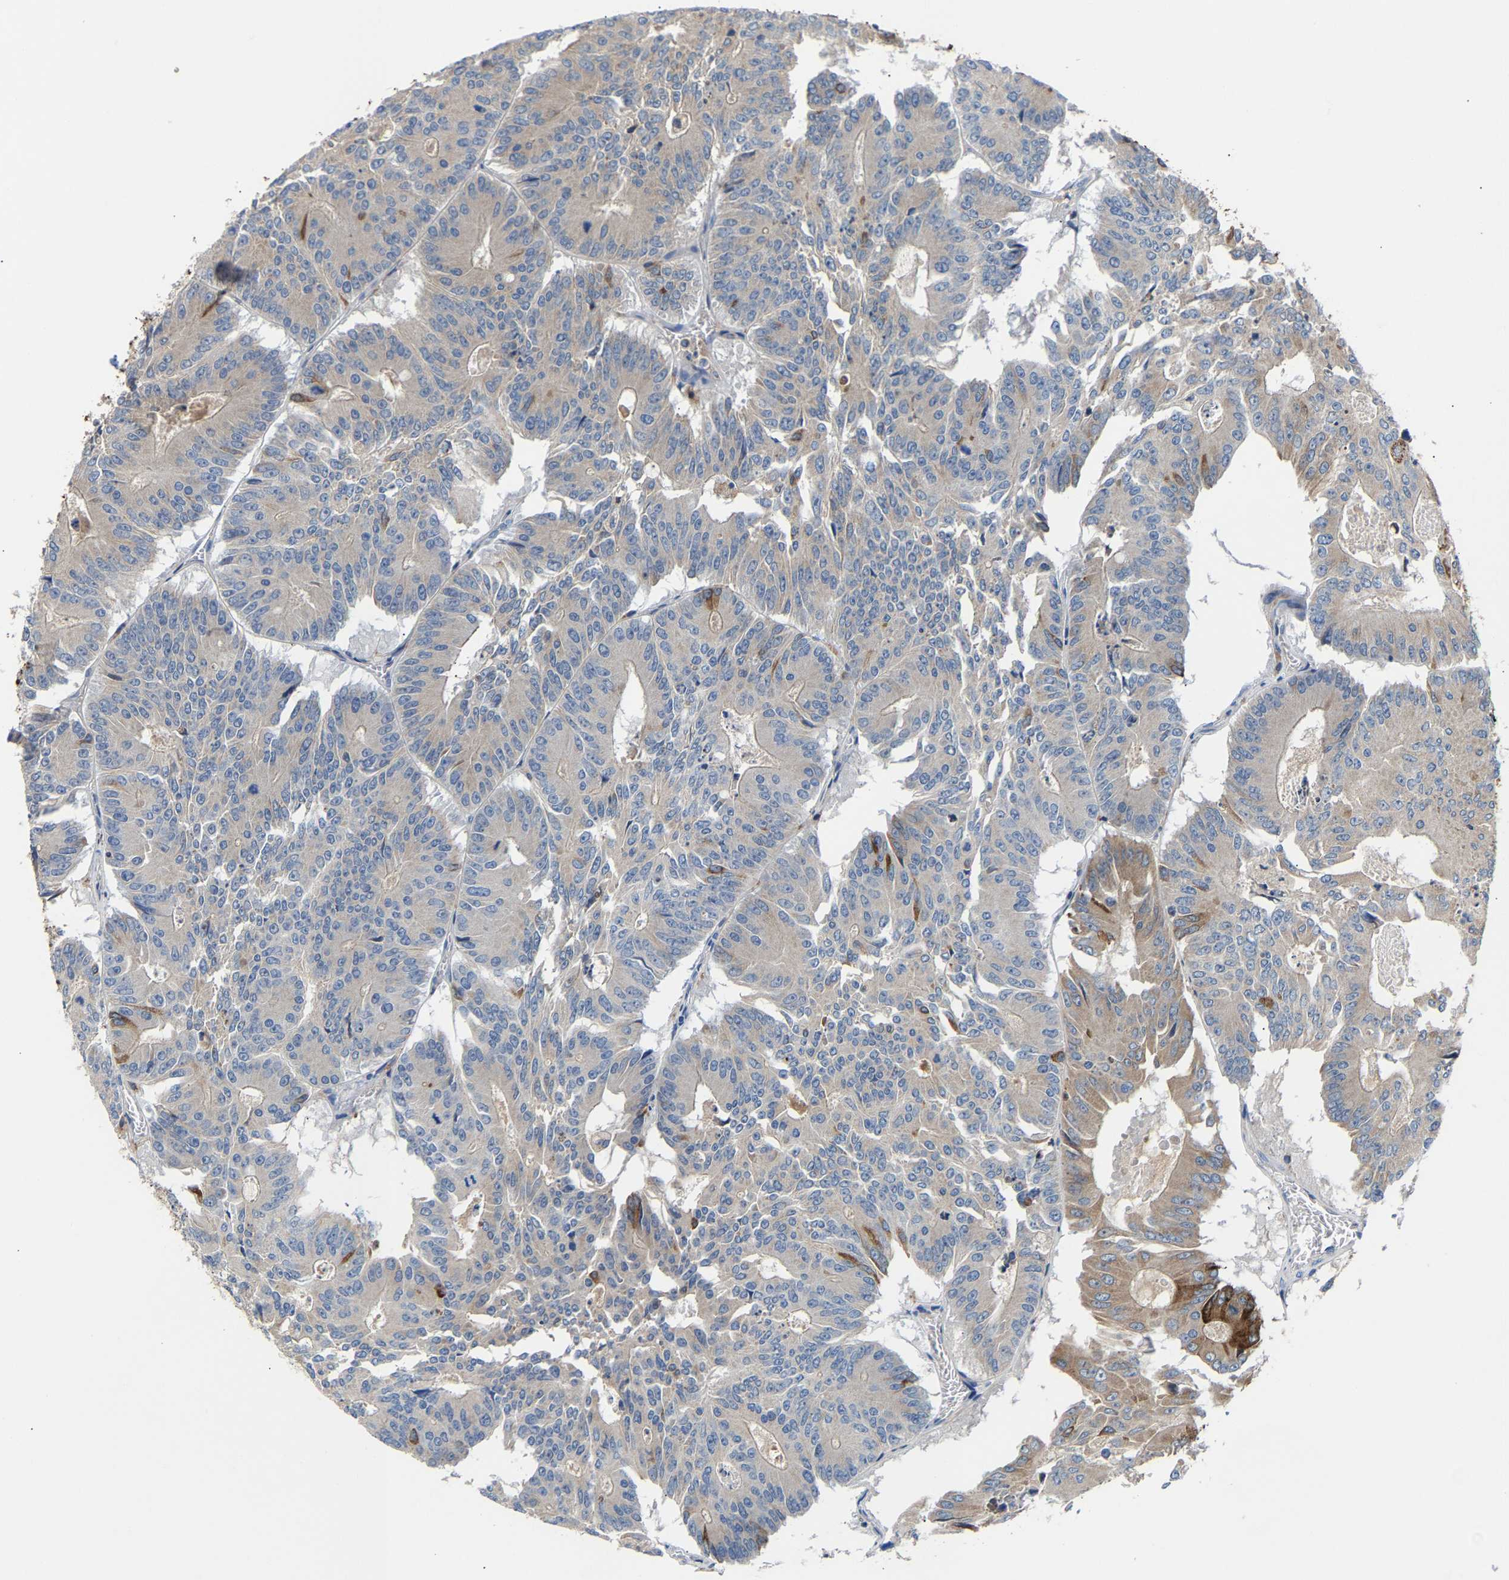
{"staining": {"intensity": "negative", "quantity": "none", "location": "none"}, "tissue": "colorectal cancer", "cell_type": "Tumor cells", "image_type": "cancer", "snomed": [{"axis": "morphology", "description": "Adenocarcinoma, NOS"}, {"axis": "topography", "description": "Colon"}], "caption": "High magnification brightfield microscopy of colorectal cancer (adenocarcinoma) stained with DAB (brown) and counterstained with hematoxylin (blue): tumor cells show no significant staining.", "gene": "CCDC171", "patient": {"sex": "male", "age": 87}}